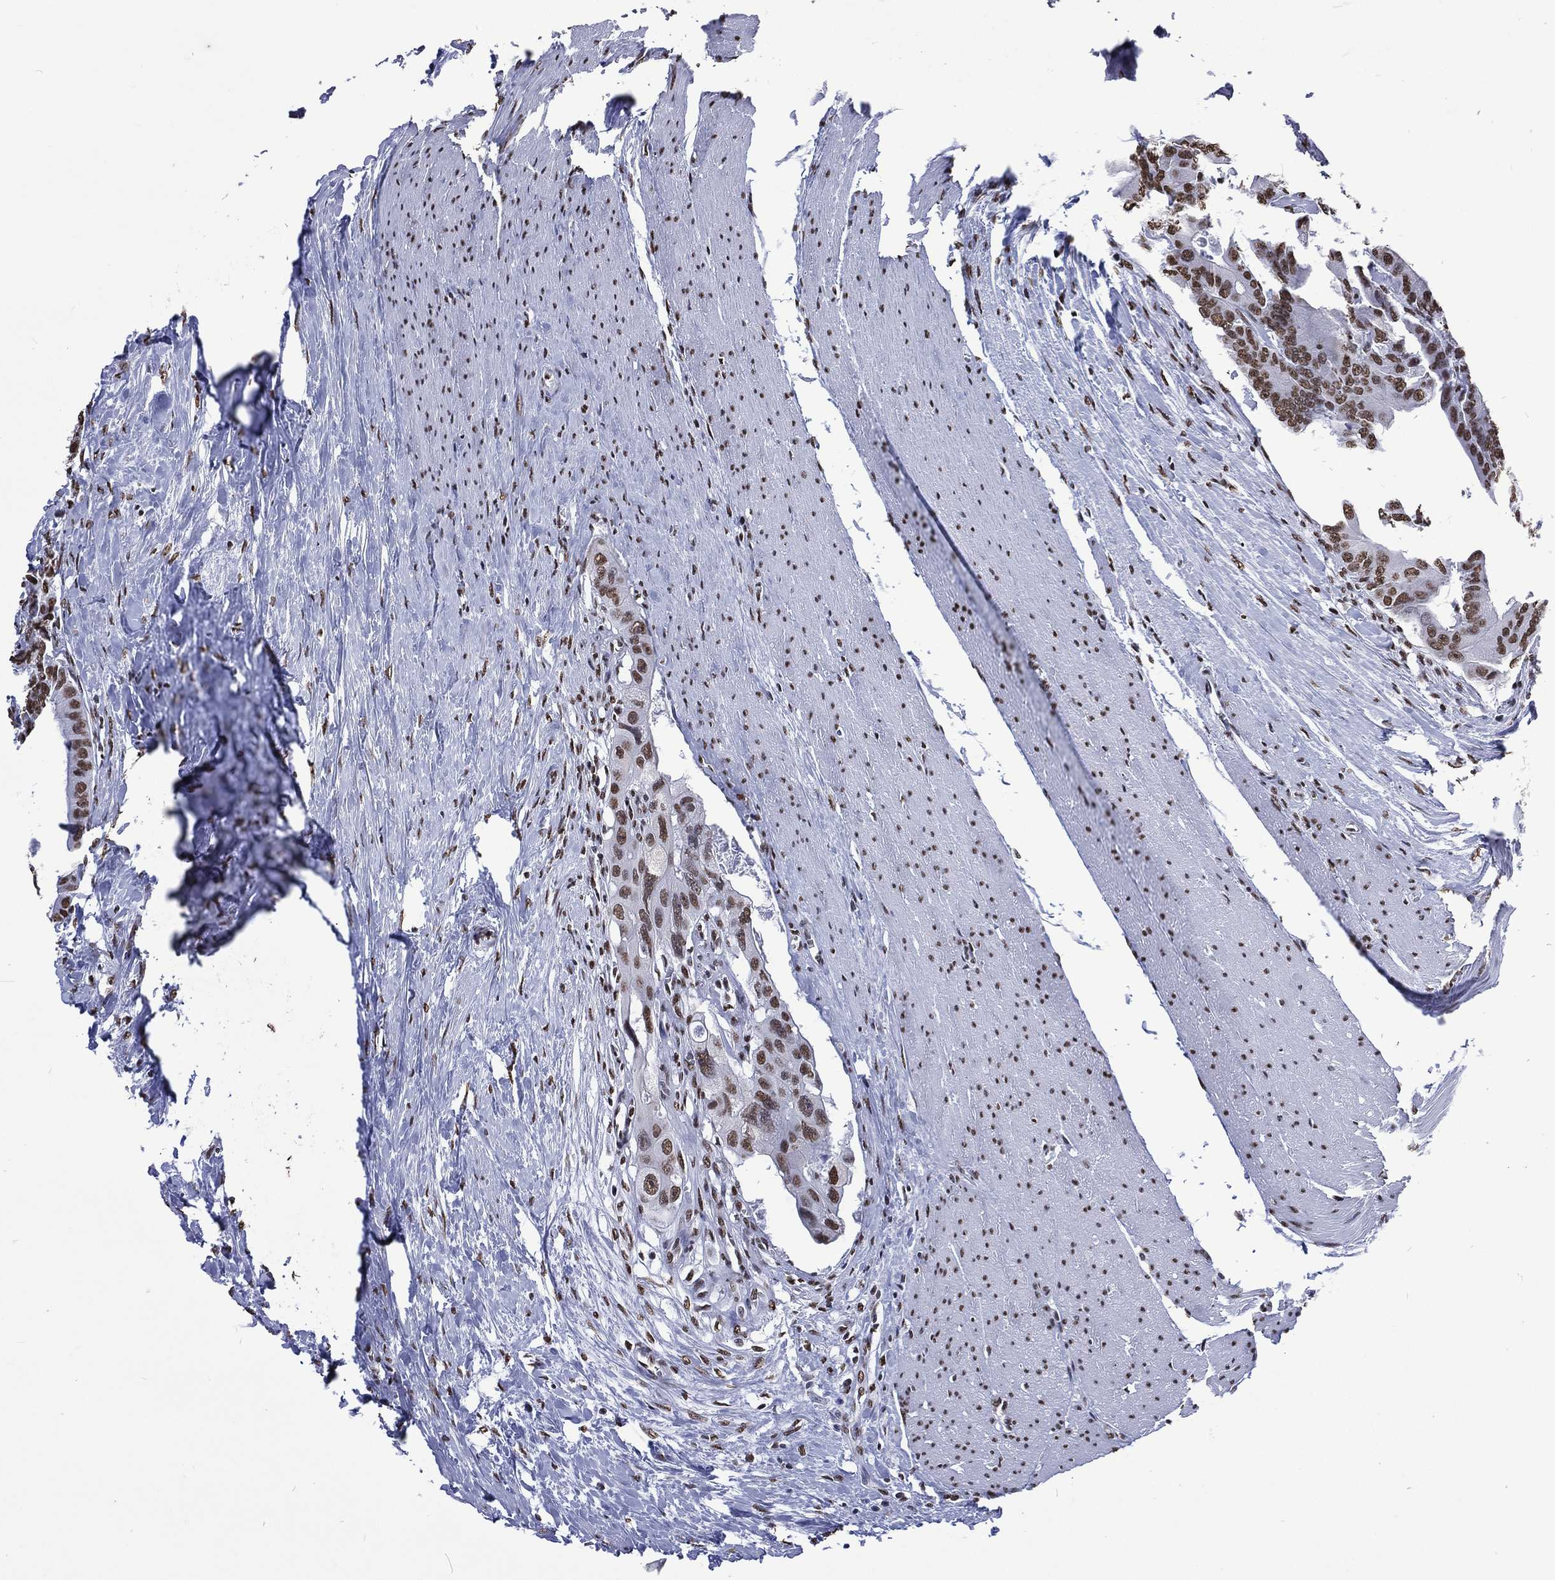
{"staining": {"intensity": "strong", "quantity": ">75%", "location": "nuclear"}, "tissue": "colorectal cancer", "cell_type": "Tumor cells", "image_type": "cancer", "snomed": [{"axis": "morphology", "description": "Adenocarcinoma, NOS"}, {"axis": "topography", "description": "Rectum"}], "caption": "The histopathology image displays immunohistochemical staining of adenocarcinoma (colorectal). There is strong nuclear staining is appreciated in approximately >75% of tumor cells.", "gene": "RETREG2", "patient": {"sex": "male", "age": 64}}